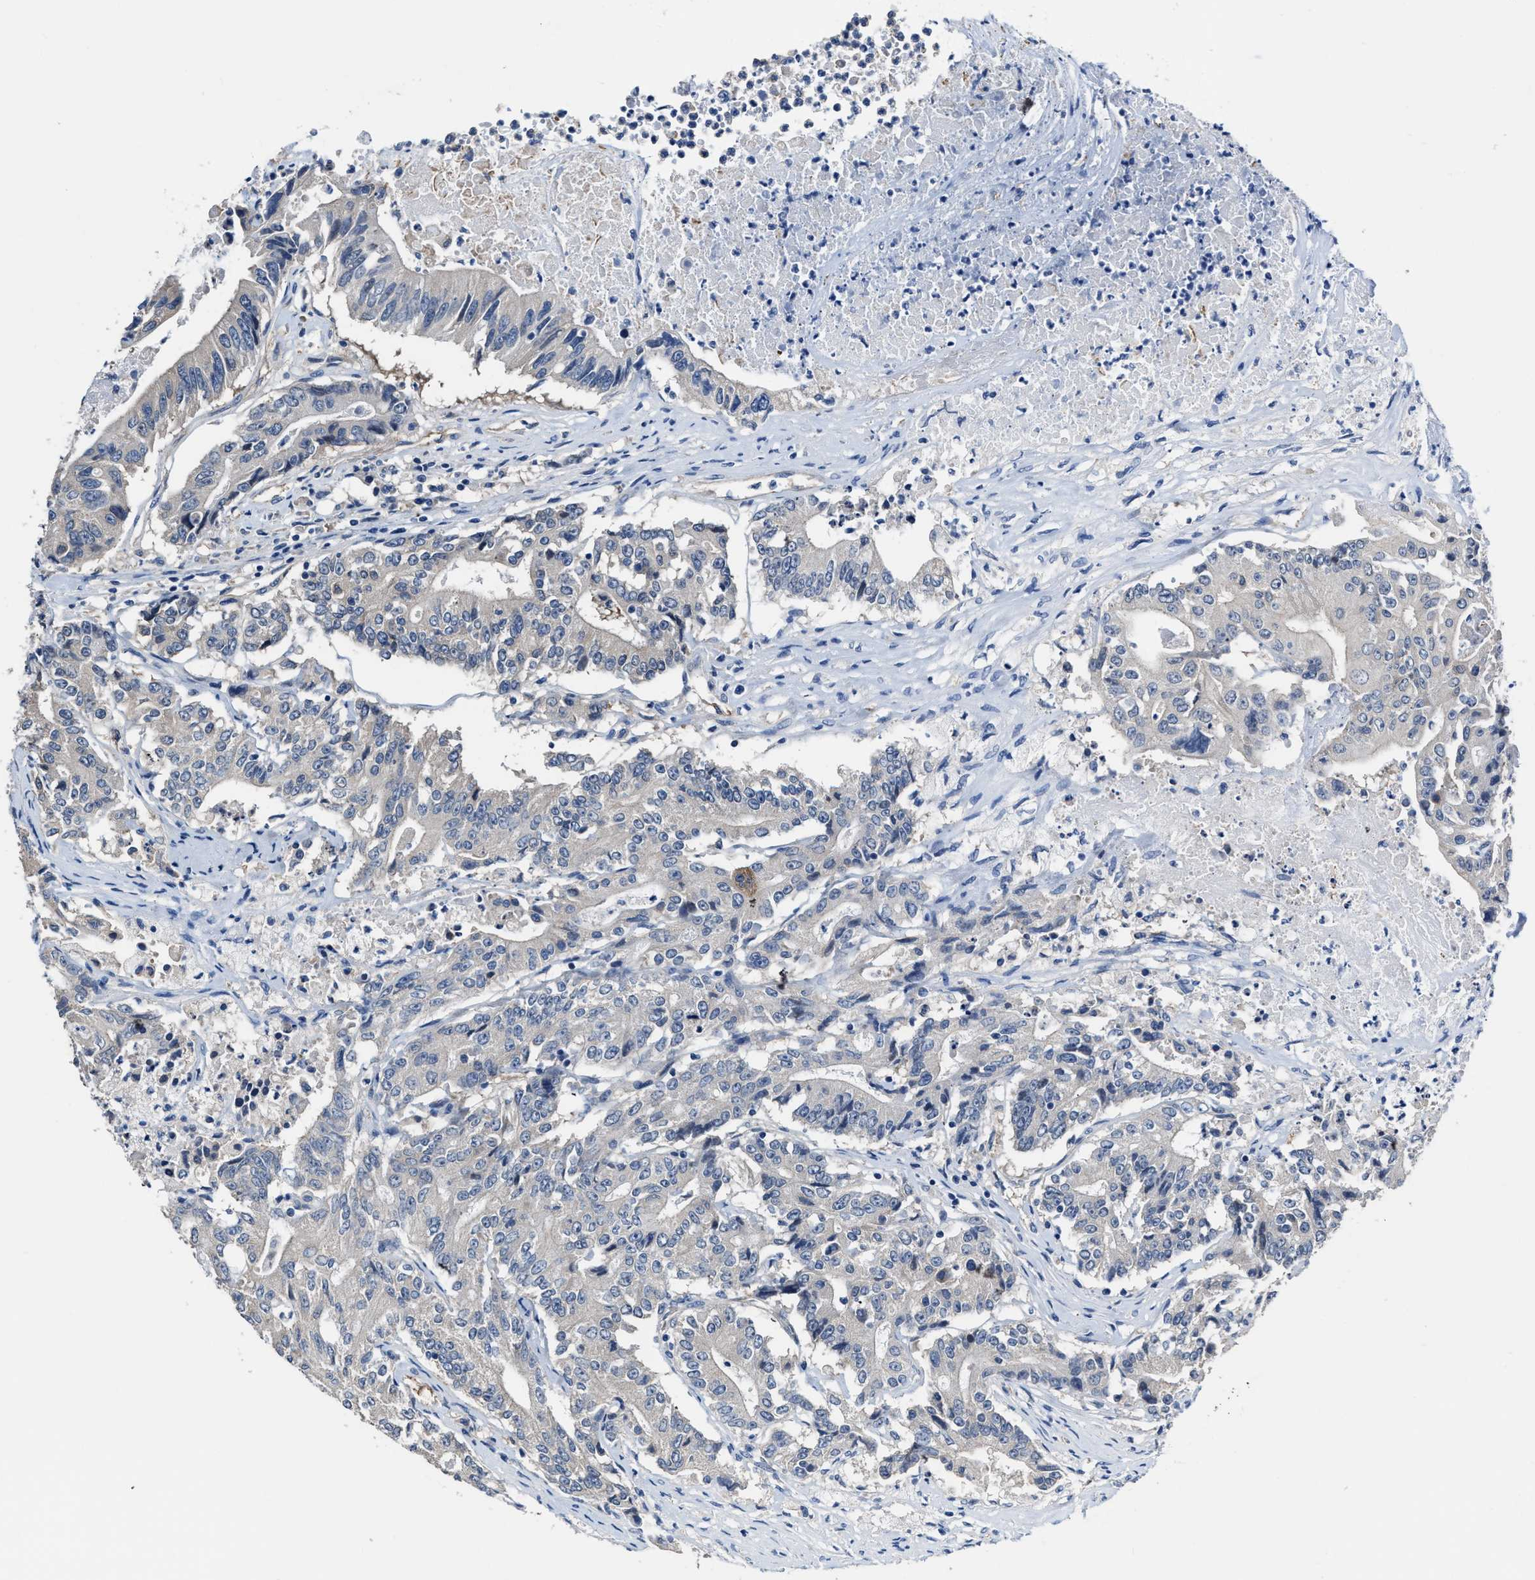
{"staining": {"intensity": "negative", "quantity": "none", "location": "none"}, "tissue": "colorectal cancer", "cell_type": "Tumor cells", "image_type": "cancer", "snomed": [{"axis": "morphology", "description": "Adenocarcinoma, NOS"}, {"axis": "topography", "description": "Colon"}], "caption": "IHC of human colorectal cancer exhibits no expression in tumor cells.", "gene": "C22orf42", "patient": {"sex": "female", "age": 77}}